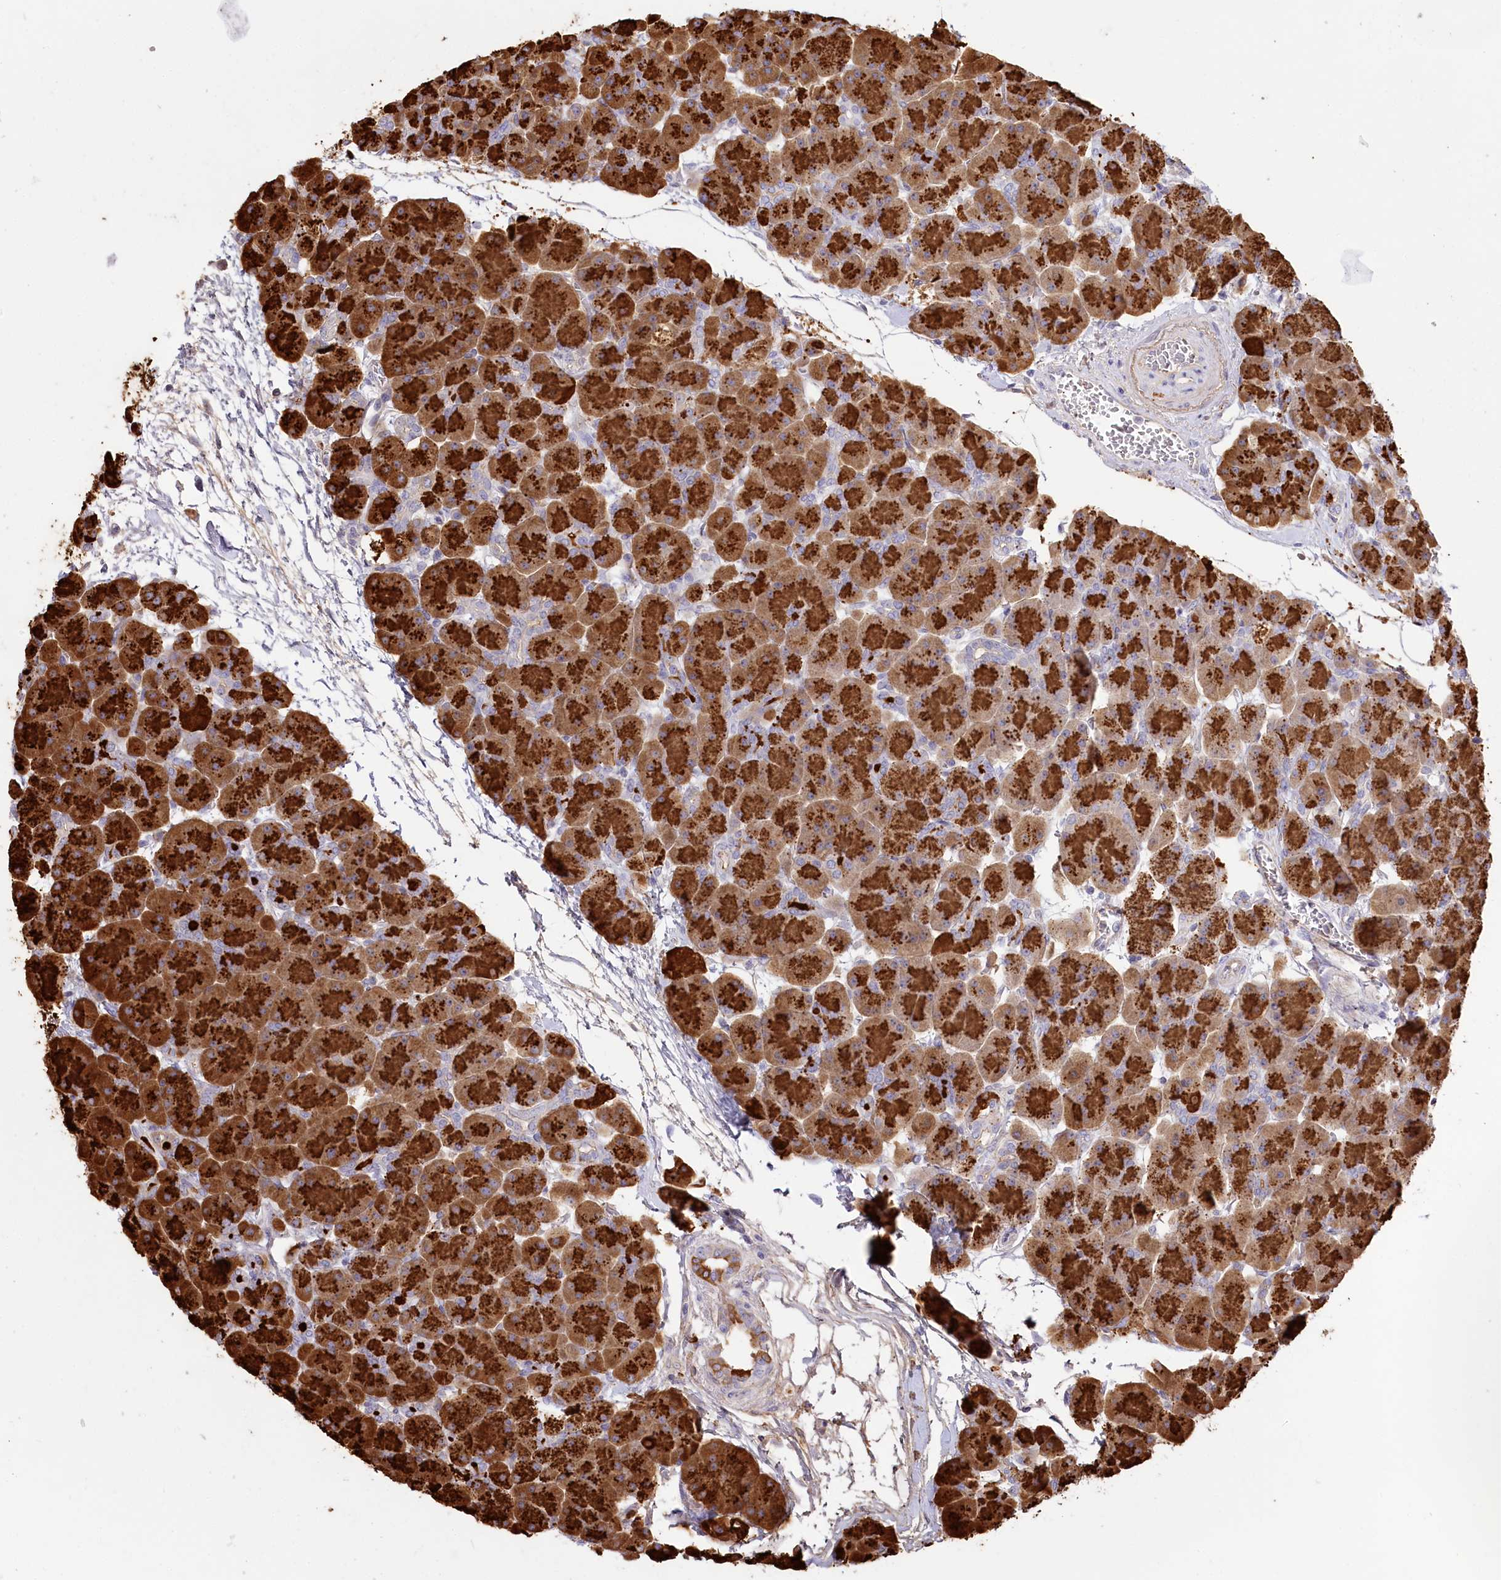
{"staining": {"intensity": "strong", "quantity": ">75%", "location": "cytoplasmic/membranous"}, "tissue": "pancreas", "cell_type": "Exocrine glandular cells", "image_type": "normal", "snomed": [{"axis": "morphology", "description": "Normal tissue, NOS"}, {"axis": "topography", "description": "Pancreas"}], "caption": "A photomicrograph of pancreas stained for a protein reveals strong cytoplasmic/membranous brown staining in exocrine glandular cells.", "gene": "SLC6A11", "patient": {"sex": "male", "age": 66}}